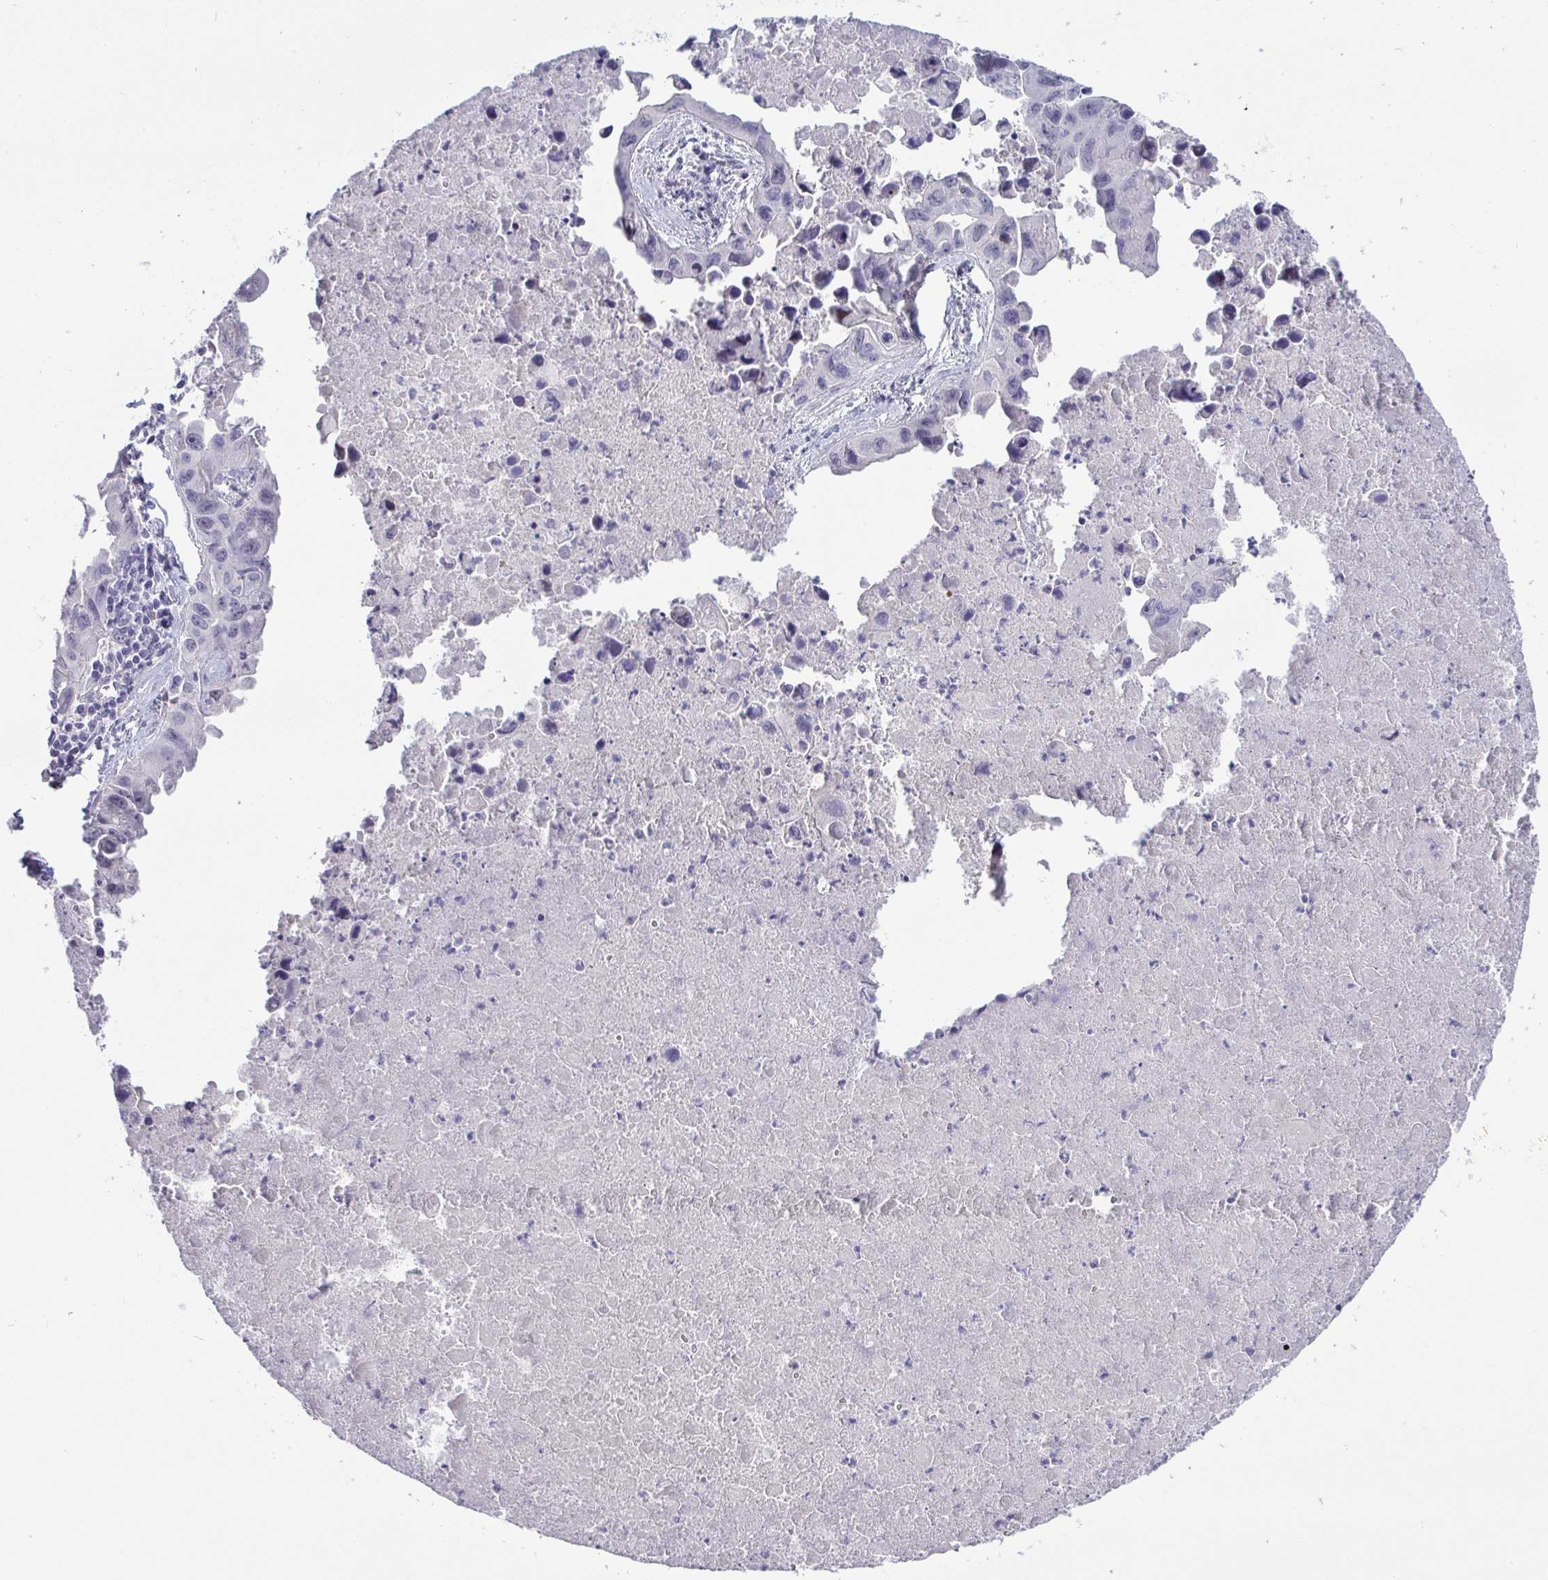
{"staining": {"intensity": "negative", "quantity": "none", "location": "none"}, "tissue": "lung cancer", "cell_type": "Tumor cells", "image_type": "cancer", "snomed": [{"axis": "morphology", "description": "Adenocarcinoma, NOS"}, {"axis": "topography", "description": "Lymph node"}, {"axis": "topography", "description": "Lung"}], "caption": "This is an immunohistochemistry (IHC) histopathology image of lung adenocarcinoma. There is no expression in tumor cells.", "gene": "GALNT16", "patient": {"sex": "male", "age": 64}}